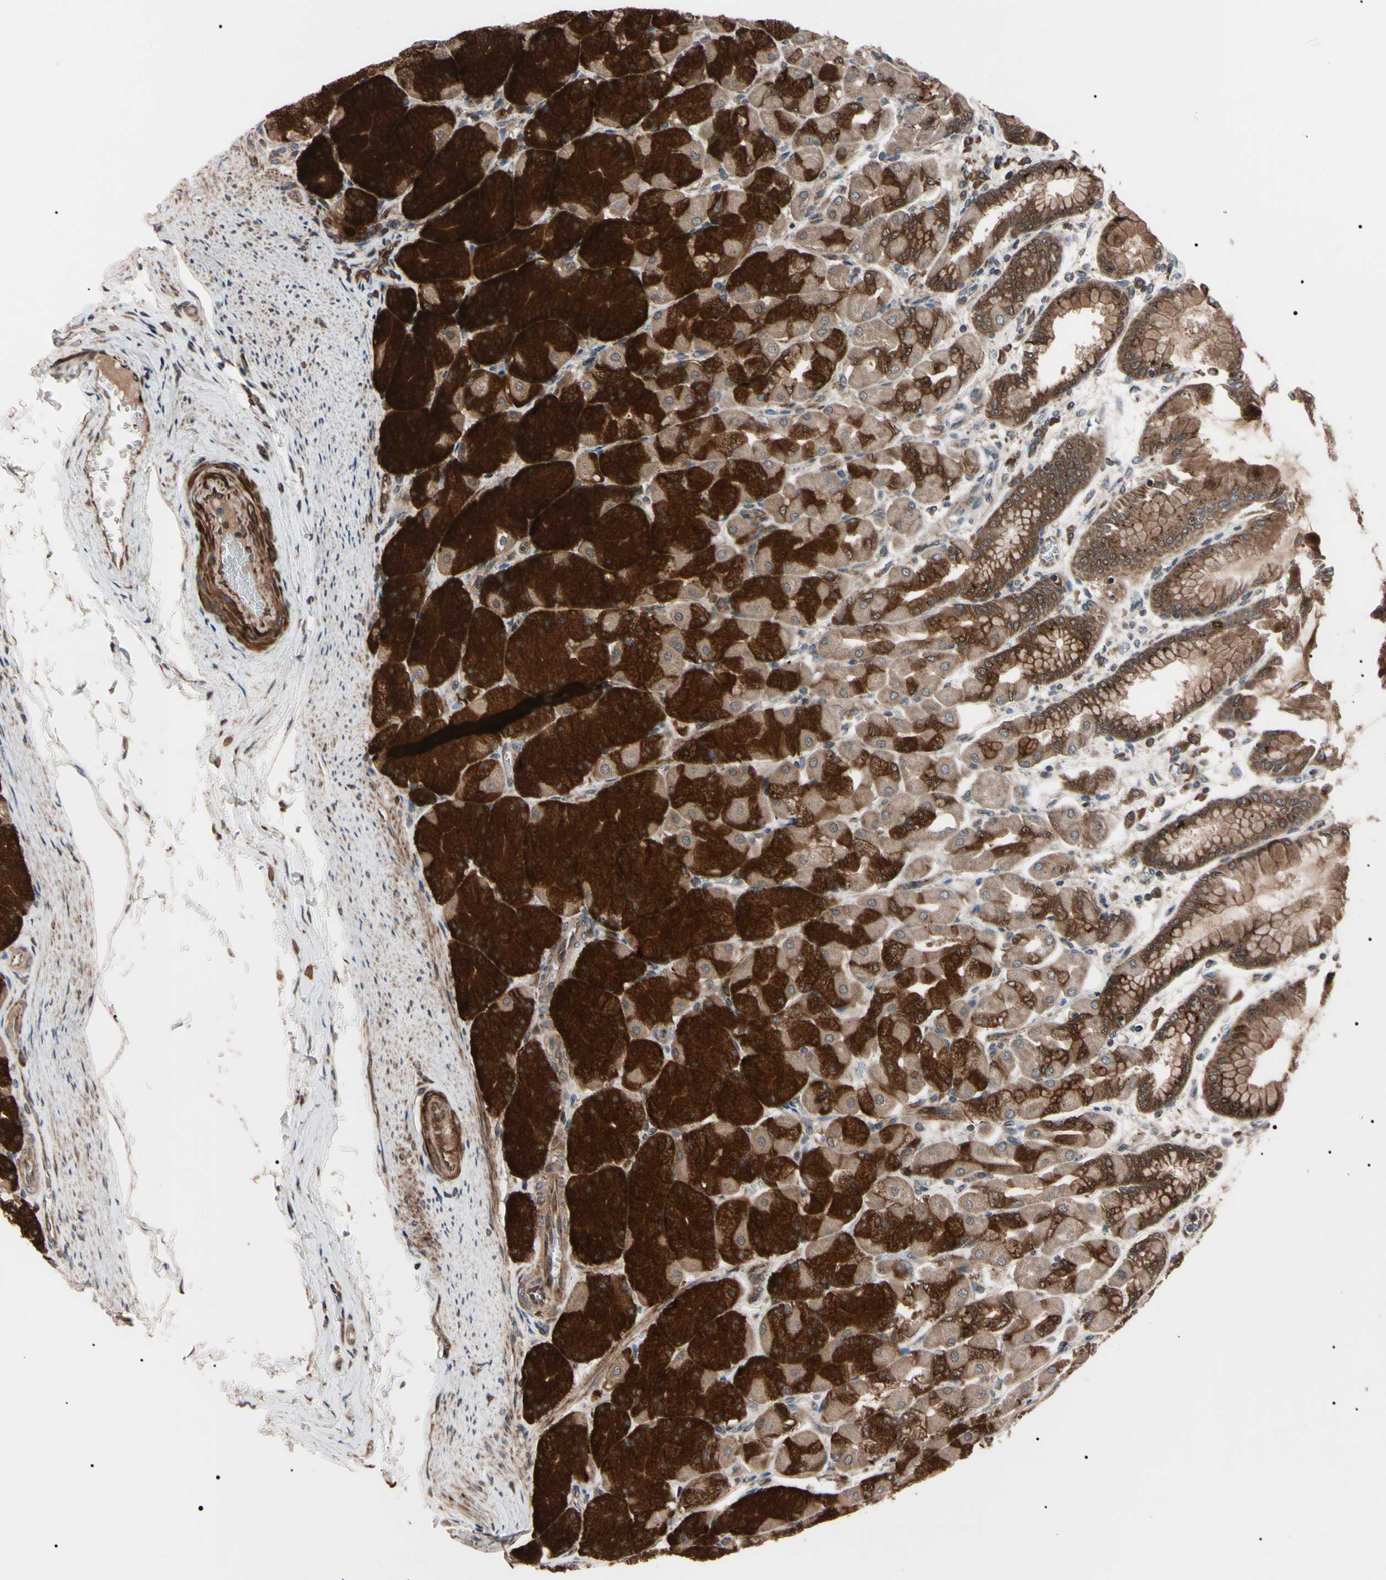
{"staining": {"intensity": "strong", "quantity": ">75%", "location": "cytoplasmic/membranous"}, "tissue": "stomach", "cell_type": "Glandular cells", "image_type": "normal", "snomed": [{"axis": "morphology", "description": "Normal tissue, NOS"}, {"axis": "topography", "description": "Stomach, upper"}], "caption": "Immunohistochemical staining of benign stomach shows strong cytoplasmic/membranous protein positivity in approximately >75% of glandular cells.", "gene": "GUCY1B1", "patient": {"sex": "female", "age": 56}}